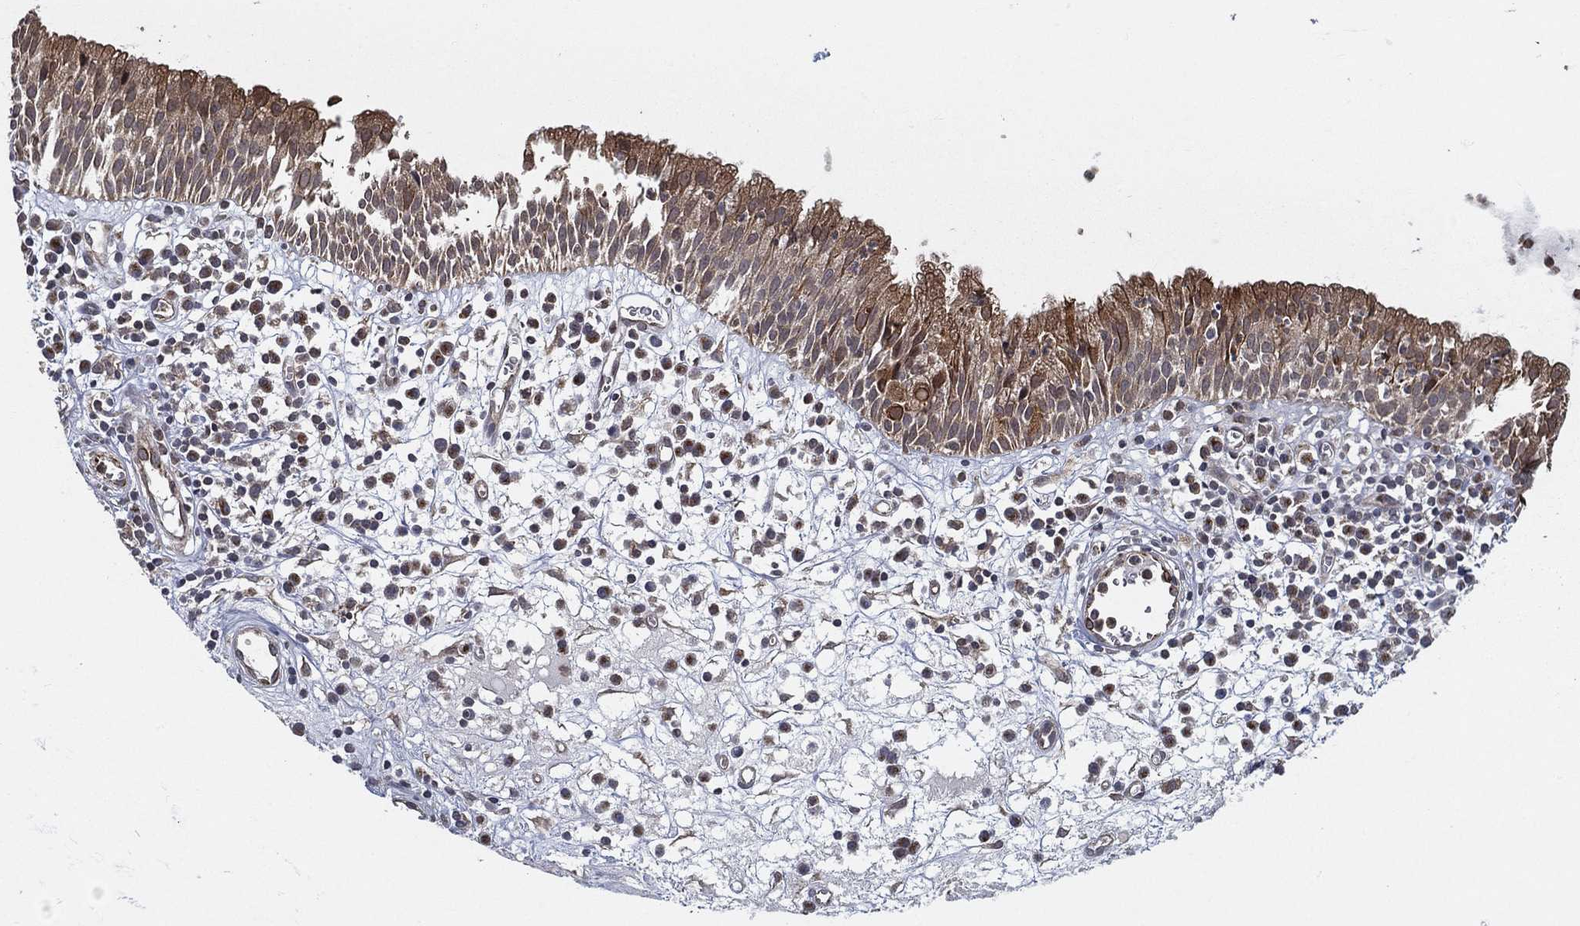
{"staining": {"intensity": "moderate", "quantity": "<25%", "location": "cytoplasmic/membranous"}, "tissue": "nasopharynx", "cell_type": "Respiratory epithelial cells", "image_type": "normal", "snomed": [{"axis": "morphology", "description": "Normal tissue, NOS"}, {"axis": "topography", "description": "Nasopharynx"}], "caption": "A high-resolution photomicrograph shows immunohistochemistry staining of normal nasopharynx, which shows moderate cytoplasmic/membranous positivity in about <25% of respiratory epithelial cells.", "gene": "UACA", "patient": {"sex": "female", "age": 77}}